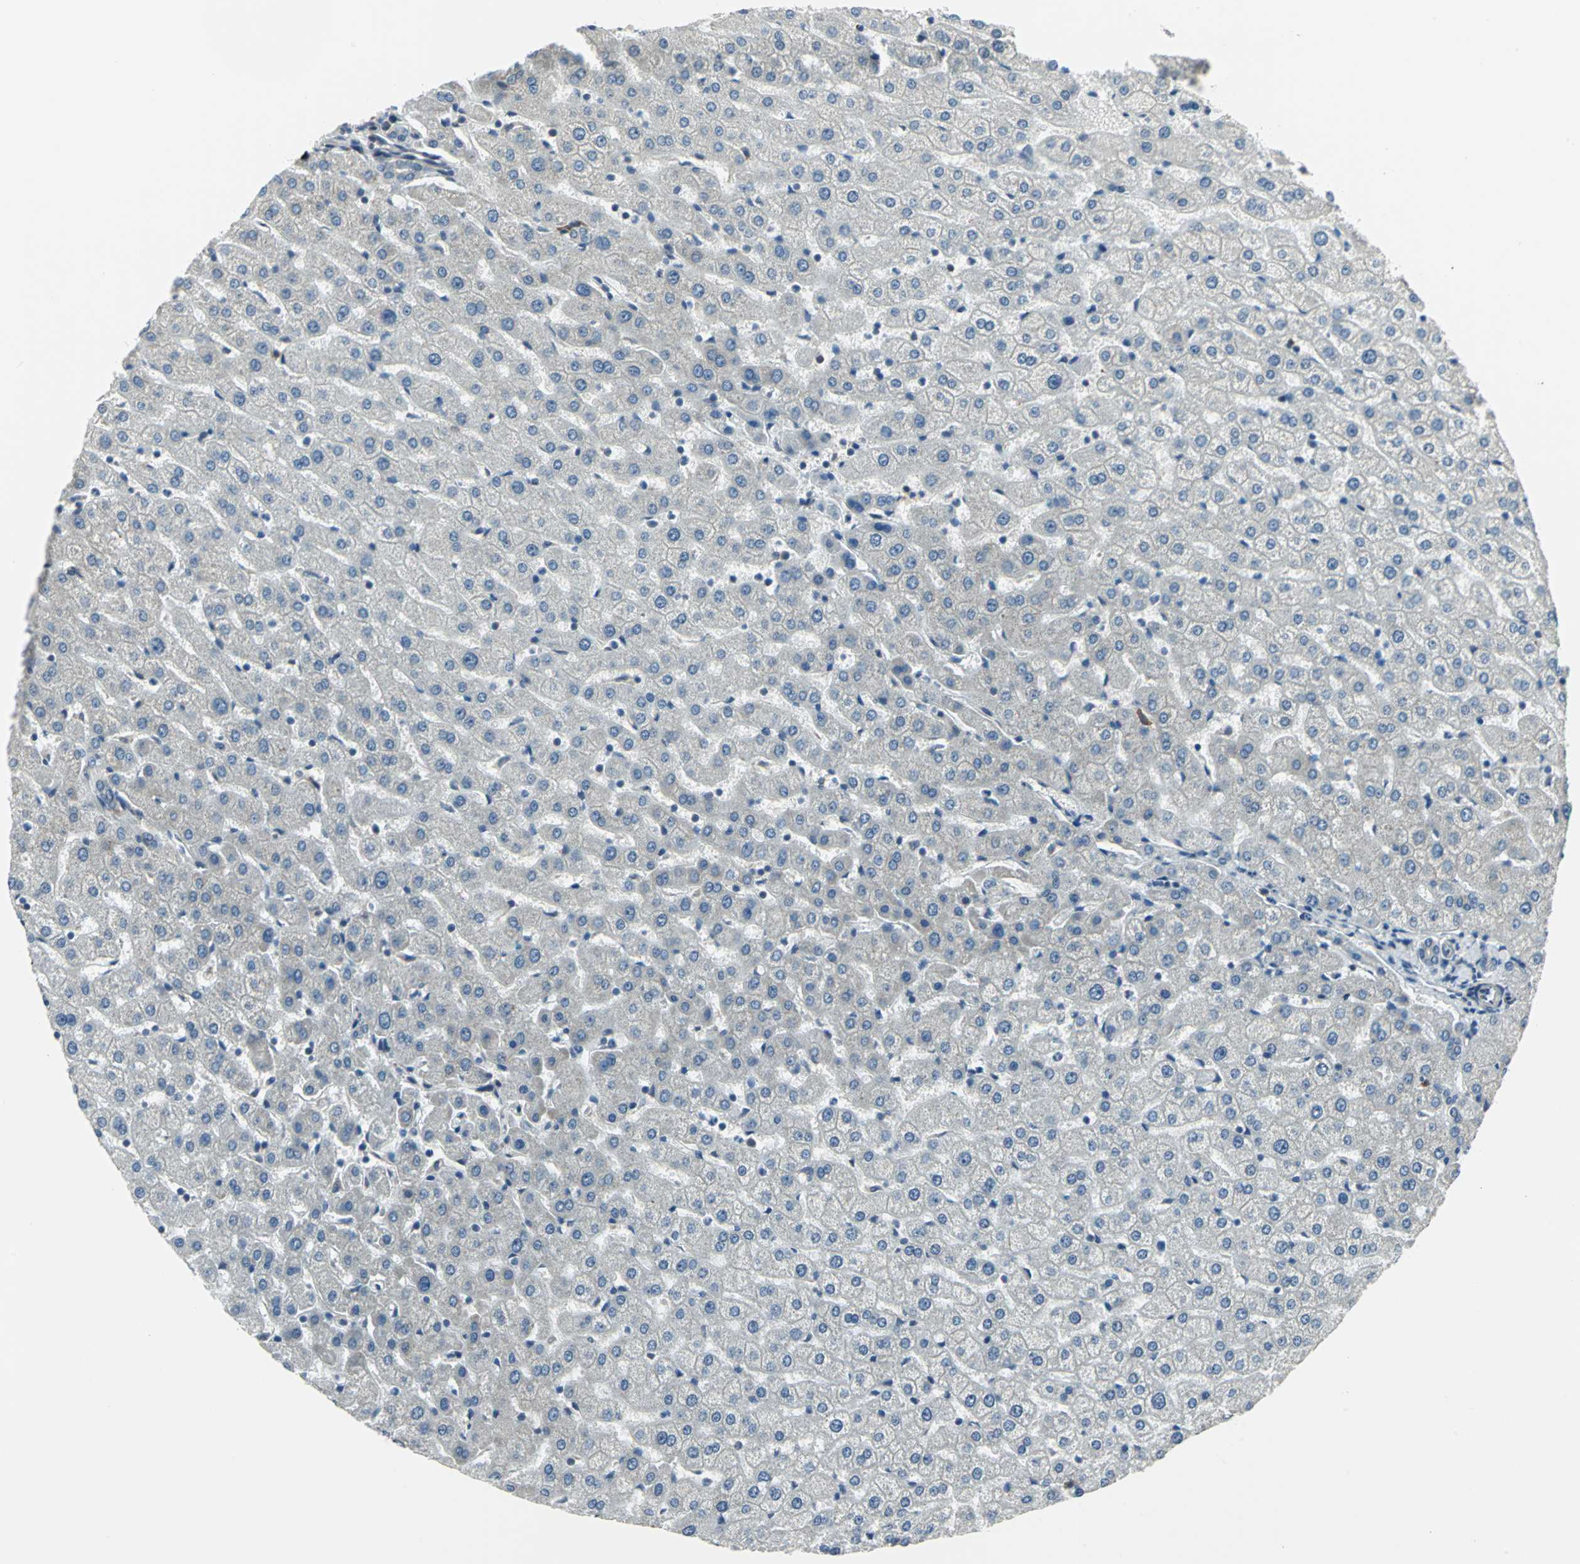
{"staining": {"intensity": "weak", "quantity": ">75%", "location": "cytoplasmic/membranous"}, "tissue": "liver", "cell_type": "Cholangiocytes", "image_type": "normal", "snomed": [{"axis": "morphology", "description": "Normal tissue, NOS"}, {"axis": "morphology", "description": "Fibrosis, NOS"}, {"axis": "topography", "description": "Liver"}], "caption": "IHC micrograph of normal liver: liver stained using IHC displays low levels of weak protein expression localized specifically in the cytoplasmic/membranous of cholangiocytes, appearing as a cytoplasmic/membranous brown color.", "gene": "PLAGL2", "patient": {"sex": "female", "age": 29}}